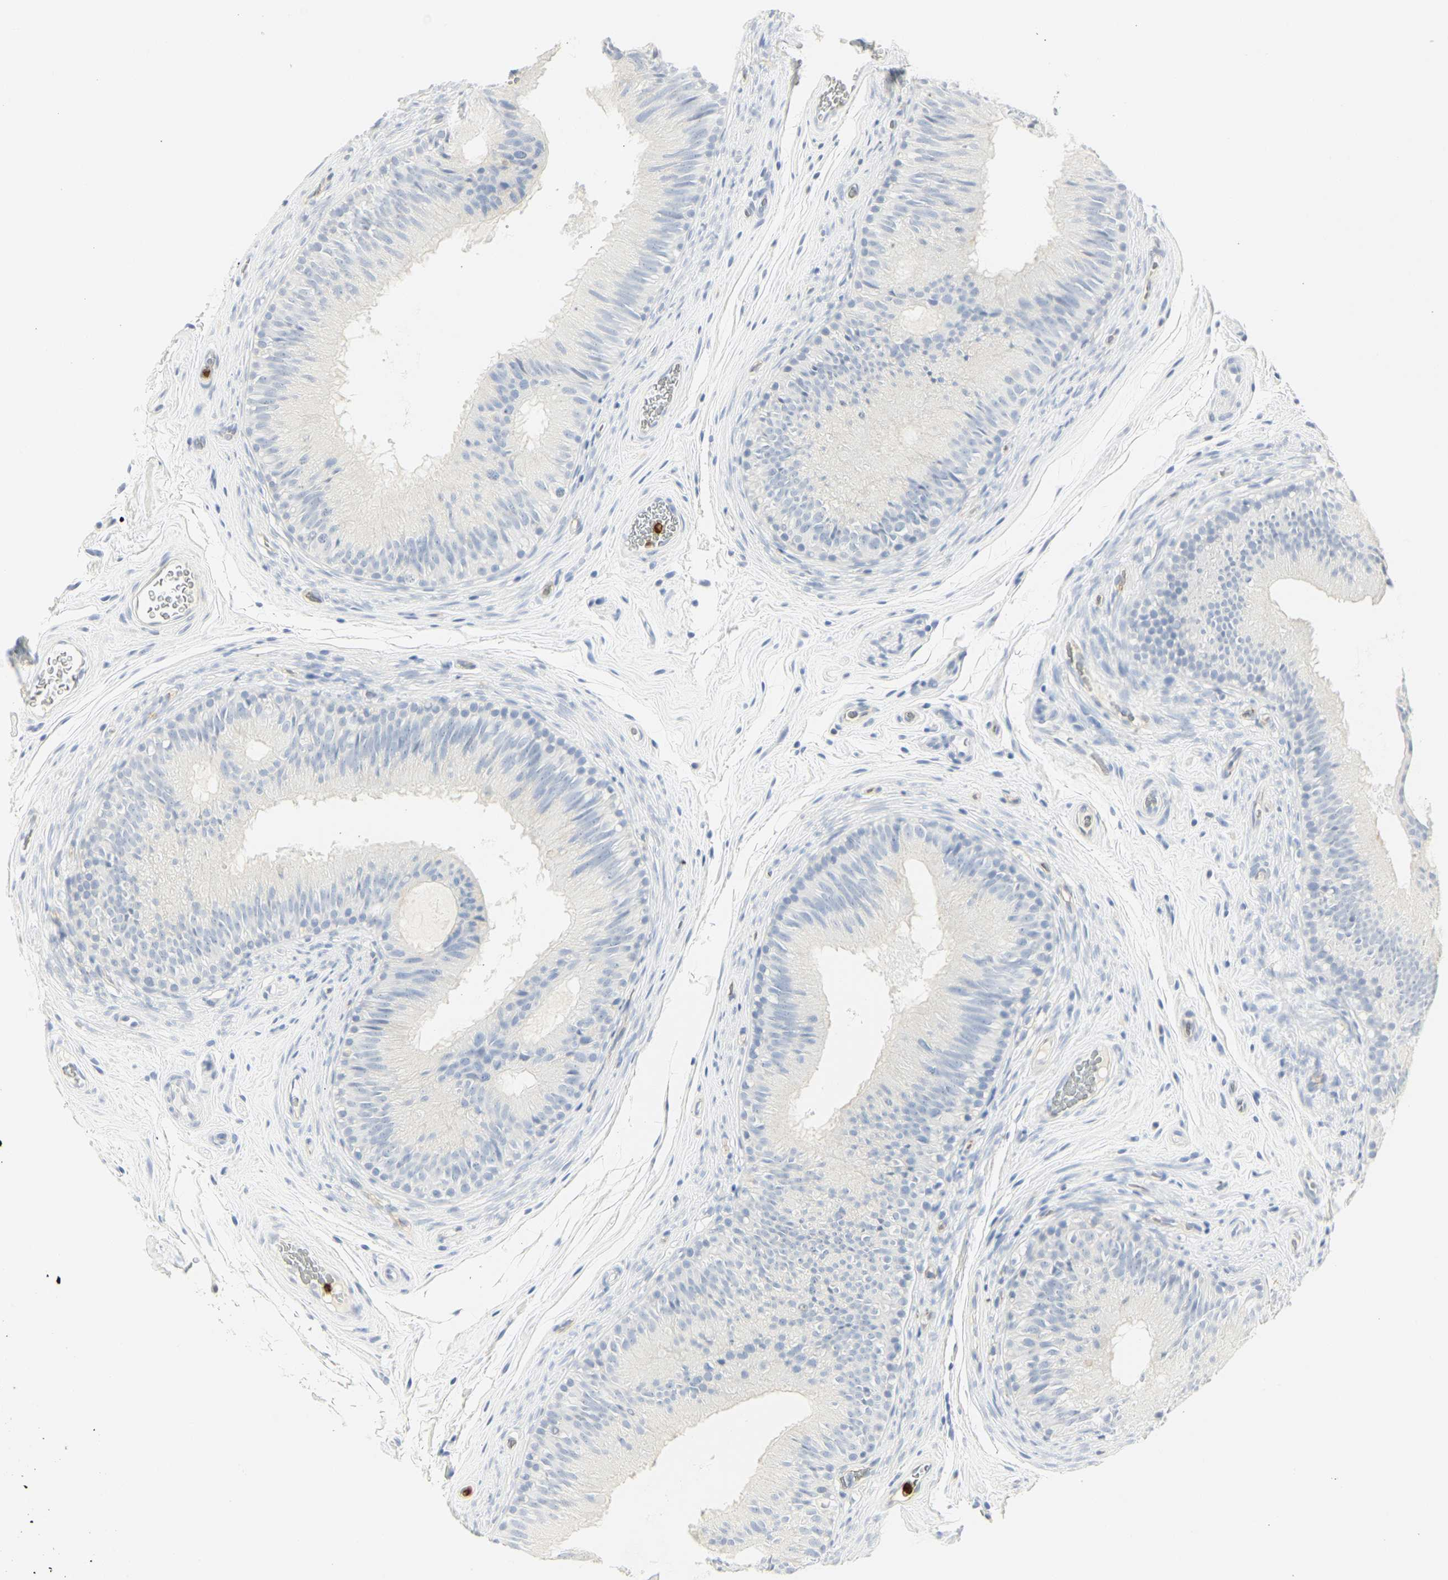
{"staining": {"intensity": "weak", "quantity": "<25%", "location": "cytoplasmic/membranous"}, "tissue": "epididymis", "cell_type": "Glandular cells", "image_type": "normal", "snomed": [{"axis": "morphology", "description": "Normal tissue, NOS"}, {"axis": "topography", "description": "Epididymis"}], "caption": "Immunohistochemistry (IHC) histopathology image of unremarkable epididymis: epididymis stained with DAB reveals no significant protein expression in glandular cells. The staining is performed using DAB (3,3'-diaminobenzidine) brown chromogen with nuclei counter-stained in using hematoxylin.", "gene": "CEACAM5", "patient": {"sex": "male", "age": 36}}